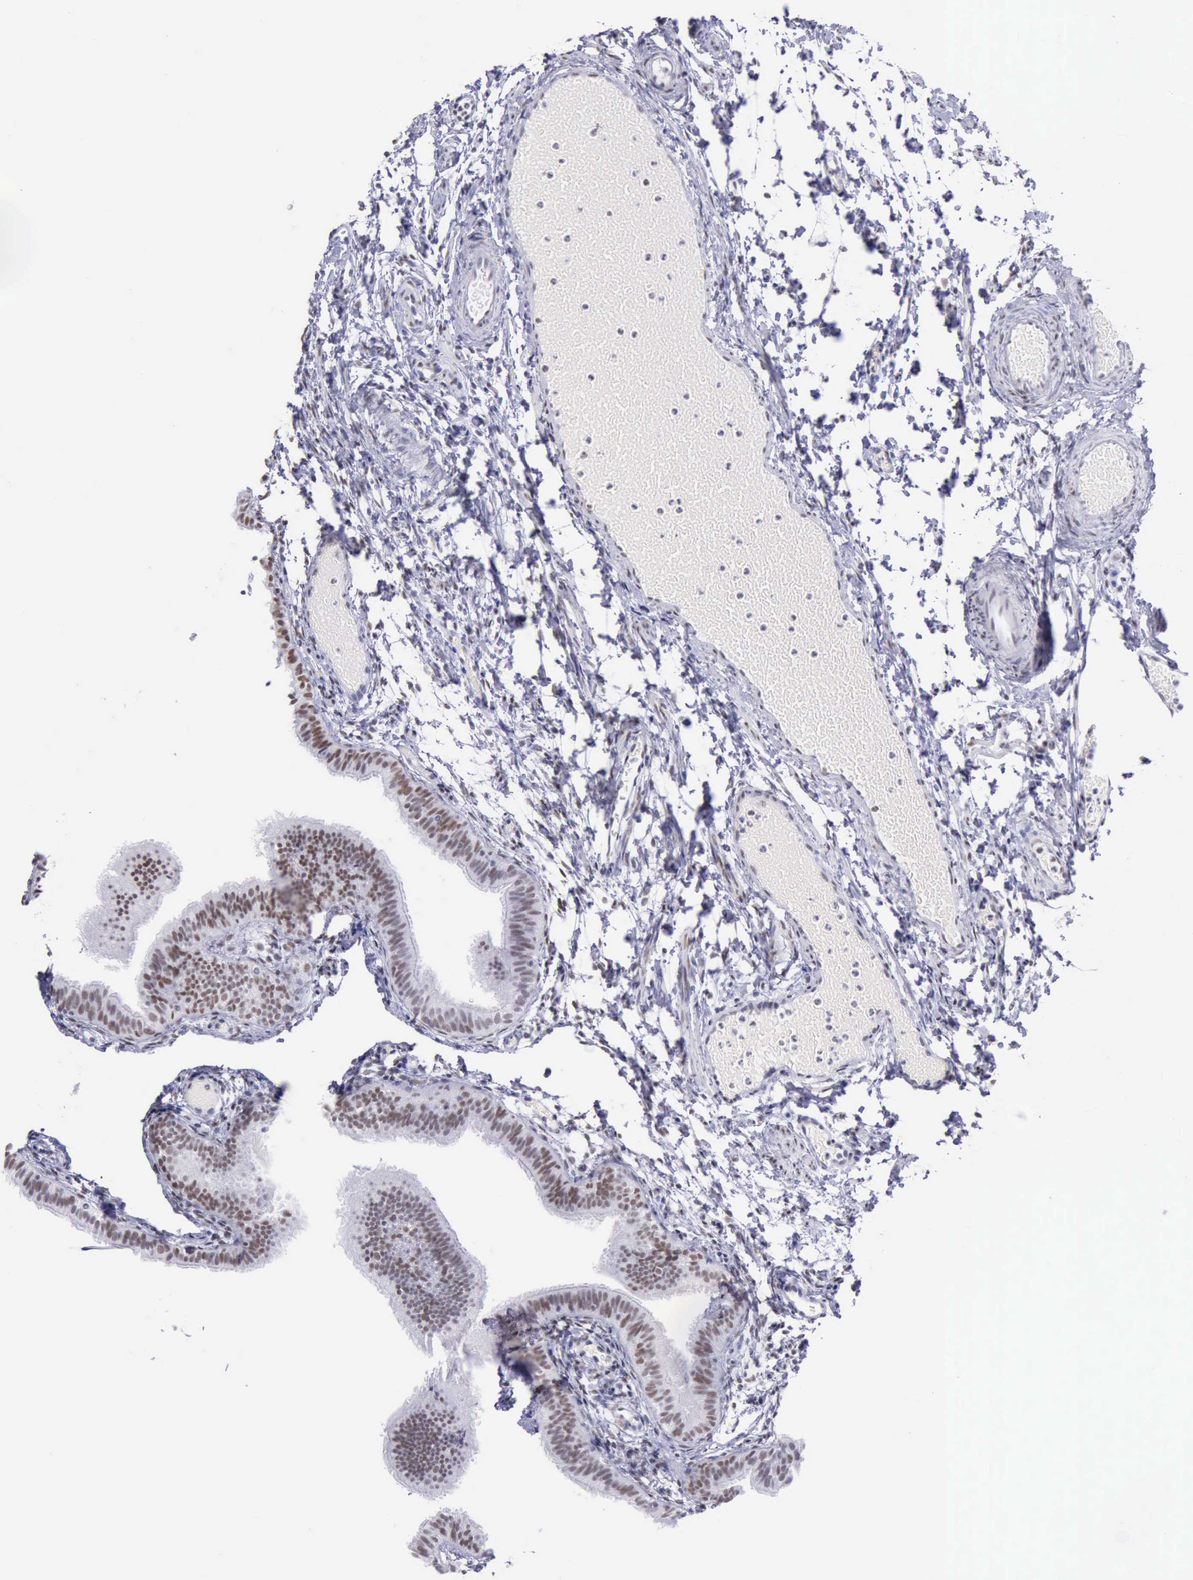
{"staining": {"intensity": "moderate", "quantity": ">75%", "location": "nuclear"}, "tissue": "fallopian tube", "cell_type": "Glandular cells", "image_type": "normal", "snomed": [{"axis": "morphology", "description": "Normal tissue, NOS"}, {"axis": "morphology", "description": "Dermoid, NOS"}, {"axis": "topography", "description": "Fallopian tube"}], "caption": "High-magnification brightfield microscopy of unremarkable fallopian tube stained with DAB (3,3'-diaminobenzidine) (brown) and counterstained with hematoxylin (blue). glandular cells exhibit moderate nuclear positivity is identified in approximately>75% of cells.", "gene": "EP300", "patient": {"sex": "female", "age": 33}}